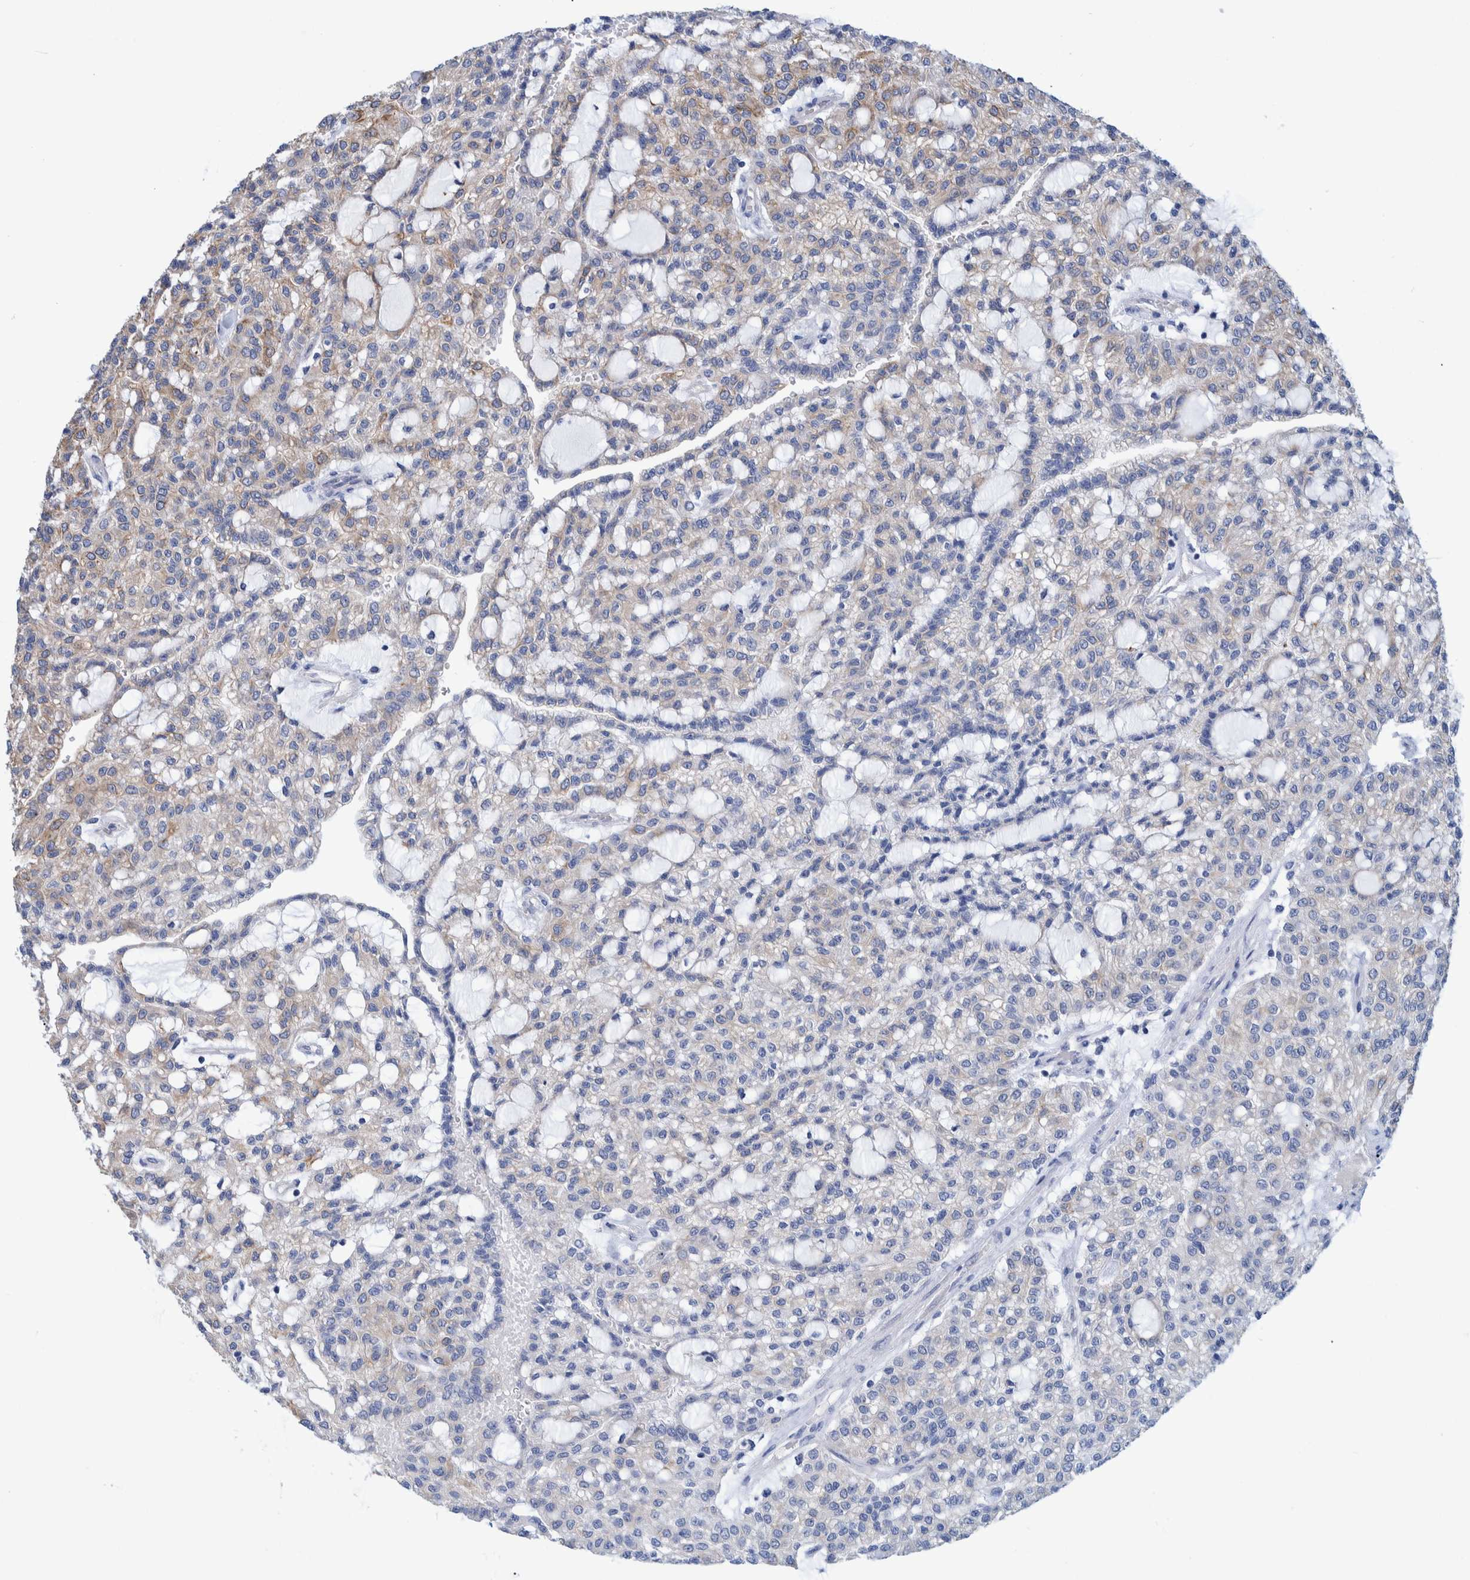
{"staining": {"intensity": "weak", "quantity": "25%-75%", "location": "cytoplasmic/membranous"}, "tissue": "renal cancer", "cell_type": "Tumor cells", "image_type": "cancer", "snomed": [{"axis": "morphology", "description": "Adenocarcinoma, NOS"}, {"axis": "topography", "description": "Kidney"}], "caption": "This image reveals renal cancer (adenocarcinoma) stained with IHC to label a protein in brown. The cytoplasmic/membranous of tumor cells show weak positivity for the protein. Nuclei are counter-stained blue.", "gene": "MKS1", "patient": {"sex": "male", "age": 63}}